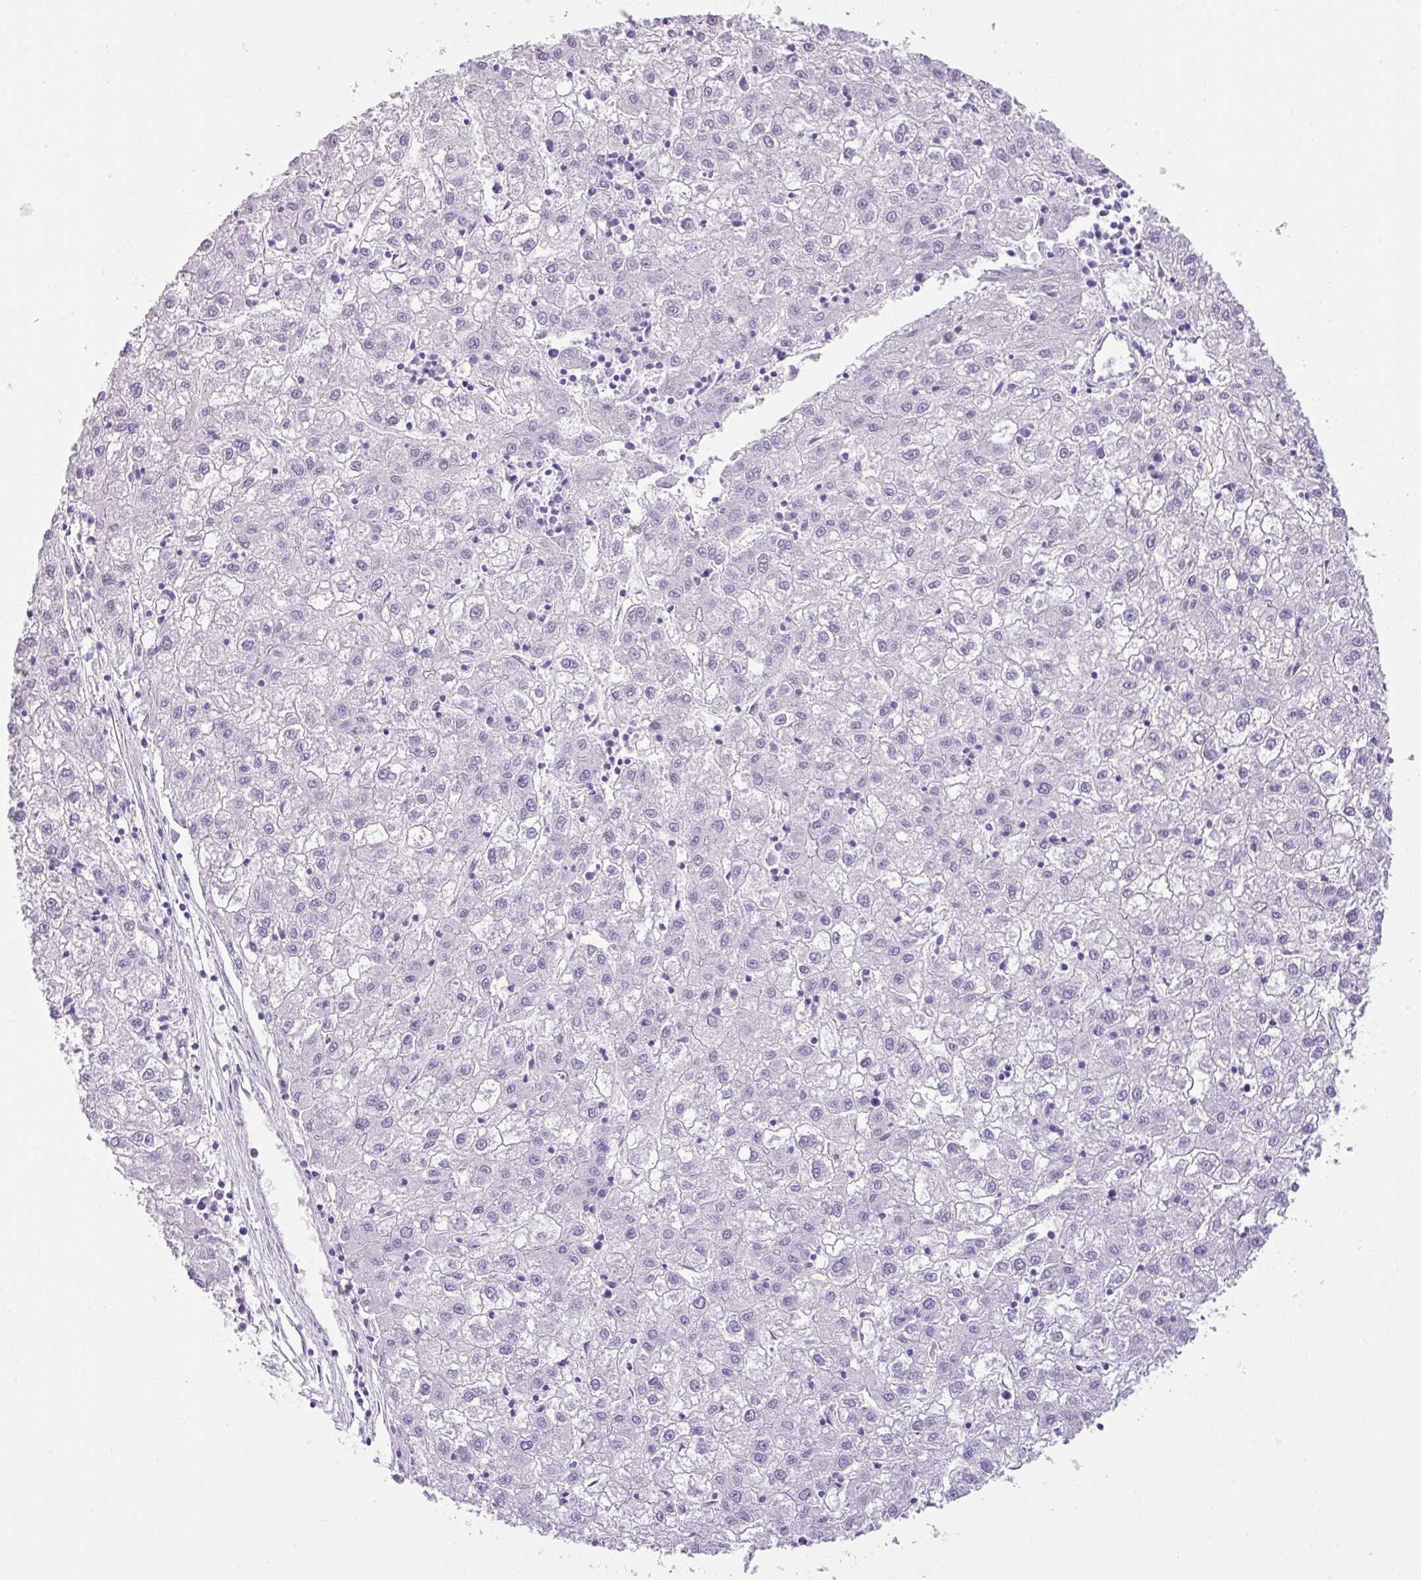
{"staining": {"intensity": "negative", "quantity": "none", "location": "none"}, "tissue": "liver cancer", "cell_type": "Tumor cells", "image_type": "cancer", "snomed": [{"axis": "morphology", "description": "Carcinoma, Hepatocellular, NOS"}, {"axis": "topography", "description": "Liver"}], "caption": "Liver cancer (hepatocellular carcinoma) was stained to show a protein in brown. There is no significant positivity in tumor cells.", "gene": "TNP1", "patient": {"sex": "male", "age": 72}}